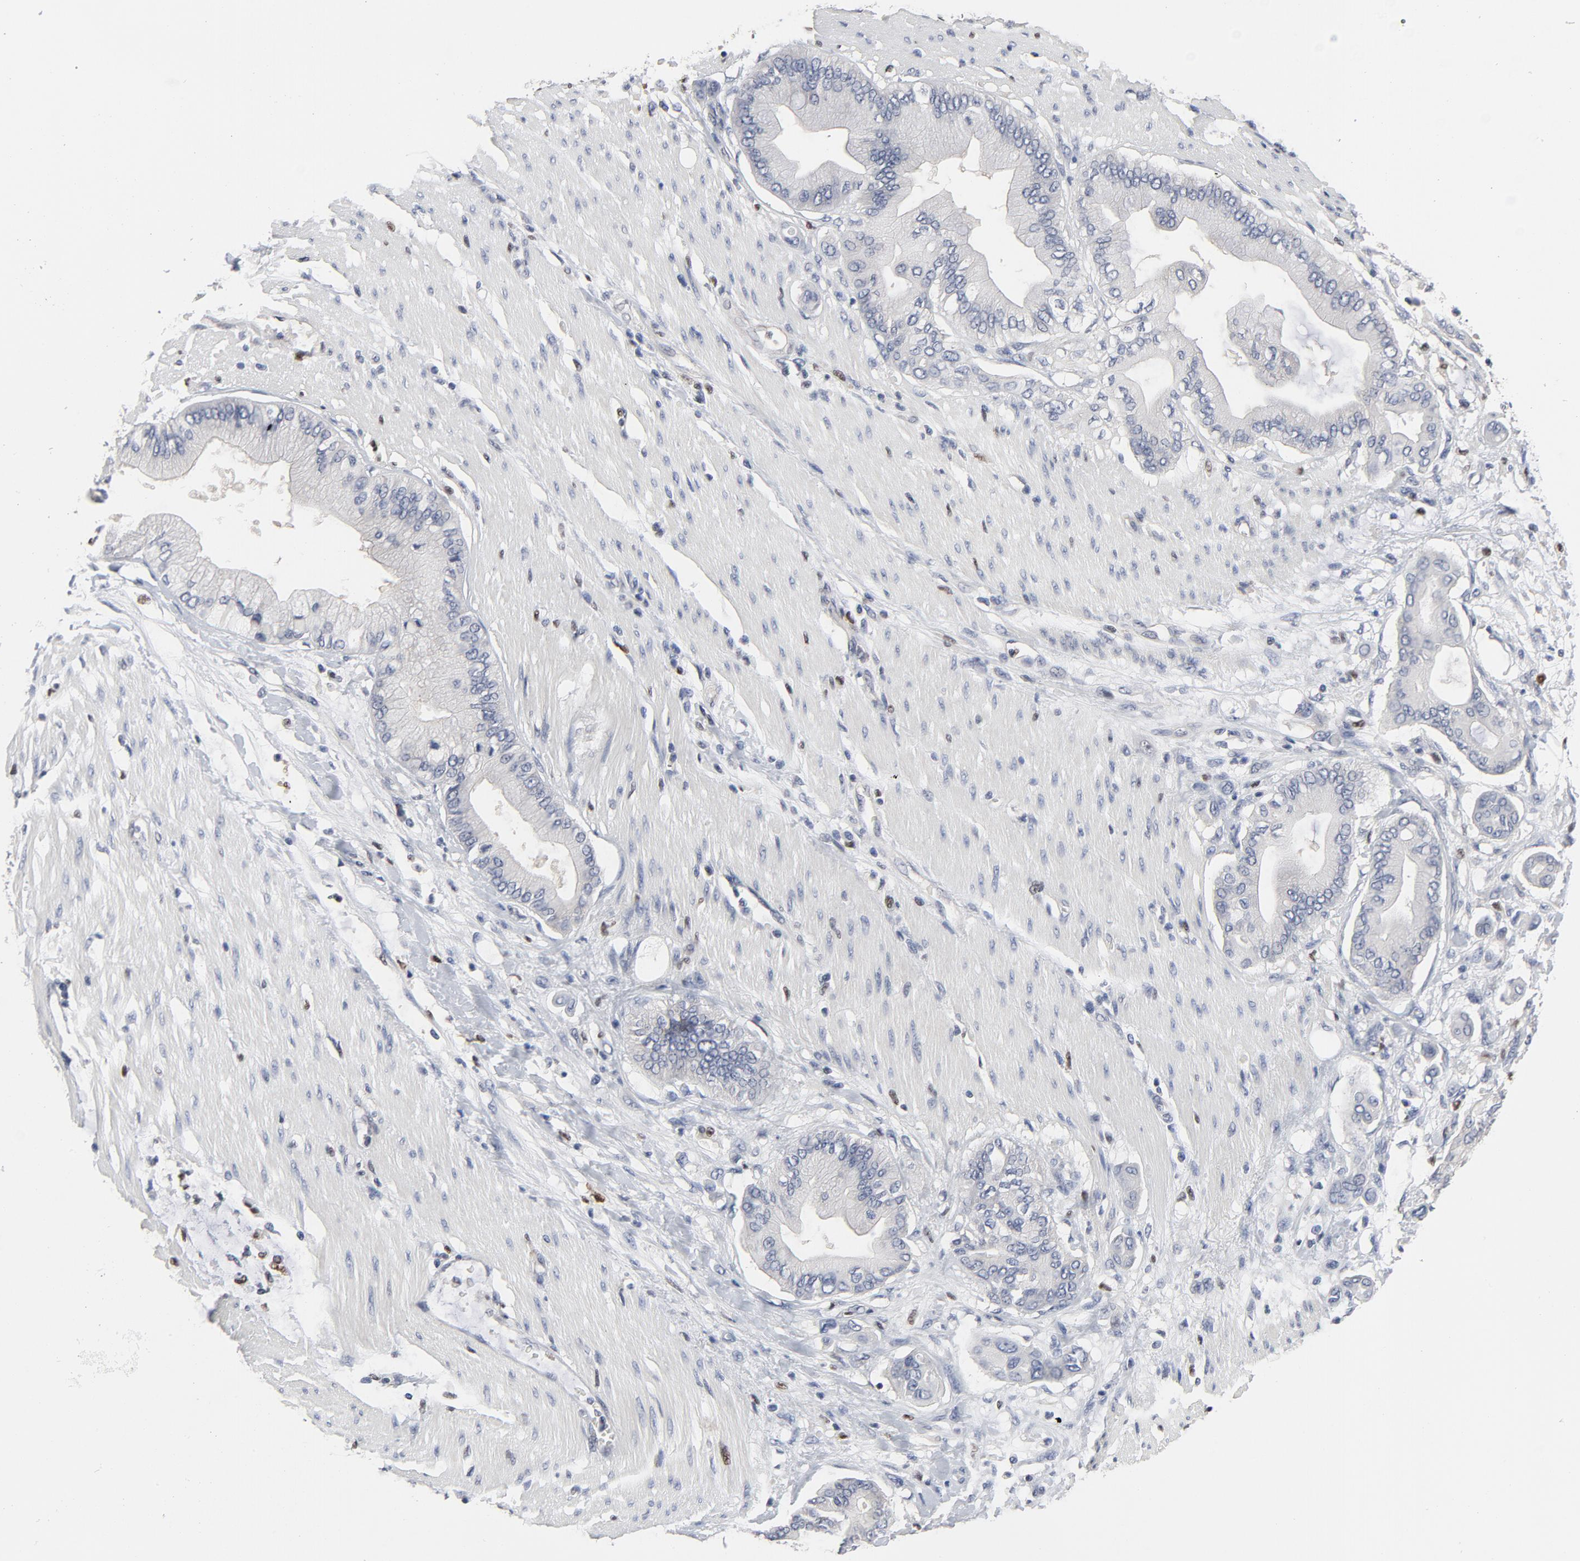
{"staining": {"intensity": "negative", "quantity": "none", "location": "none"}, "tissue": "pancreatic cancer", "cell_type": "Tumor cells", "image_type": "cancer", "snomed": [{"axis": "morphology", "description": "Adenocarcinoma, NOS"}, {"axis": "morphology", "description": "Adenocarcinoma, metastatic, NOS"}, {"axis": "topography", "description": "Lymph node"}, {"axis": "topography", "description": "Pancreas"}, {"axis": "topography", "description": "Duodenum"}], "caption": "A high-resolution image shows immunohistochemistry (IHC) staining of pancreatic cancer (metastatic adenocarcinoma), which reveals no significant positivity in tumor cells.", "gene": "NFKB1", "patient": {"sex": "female", "age": 64}}